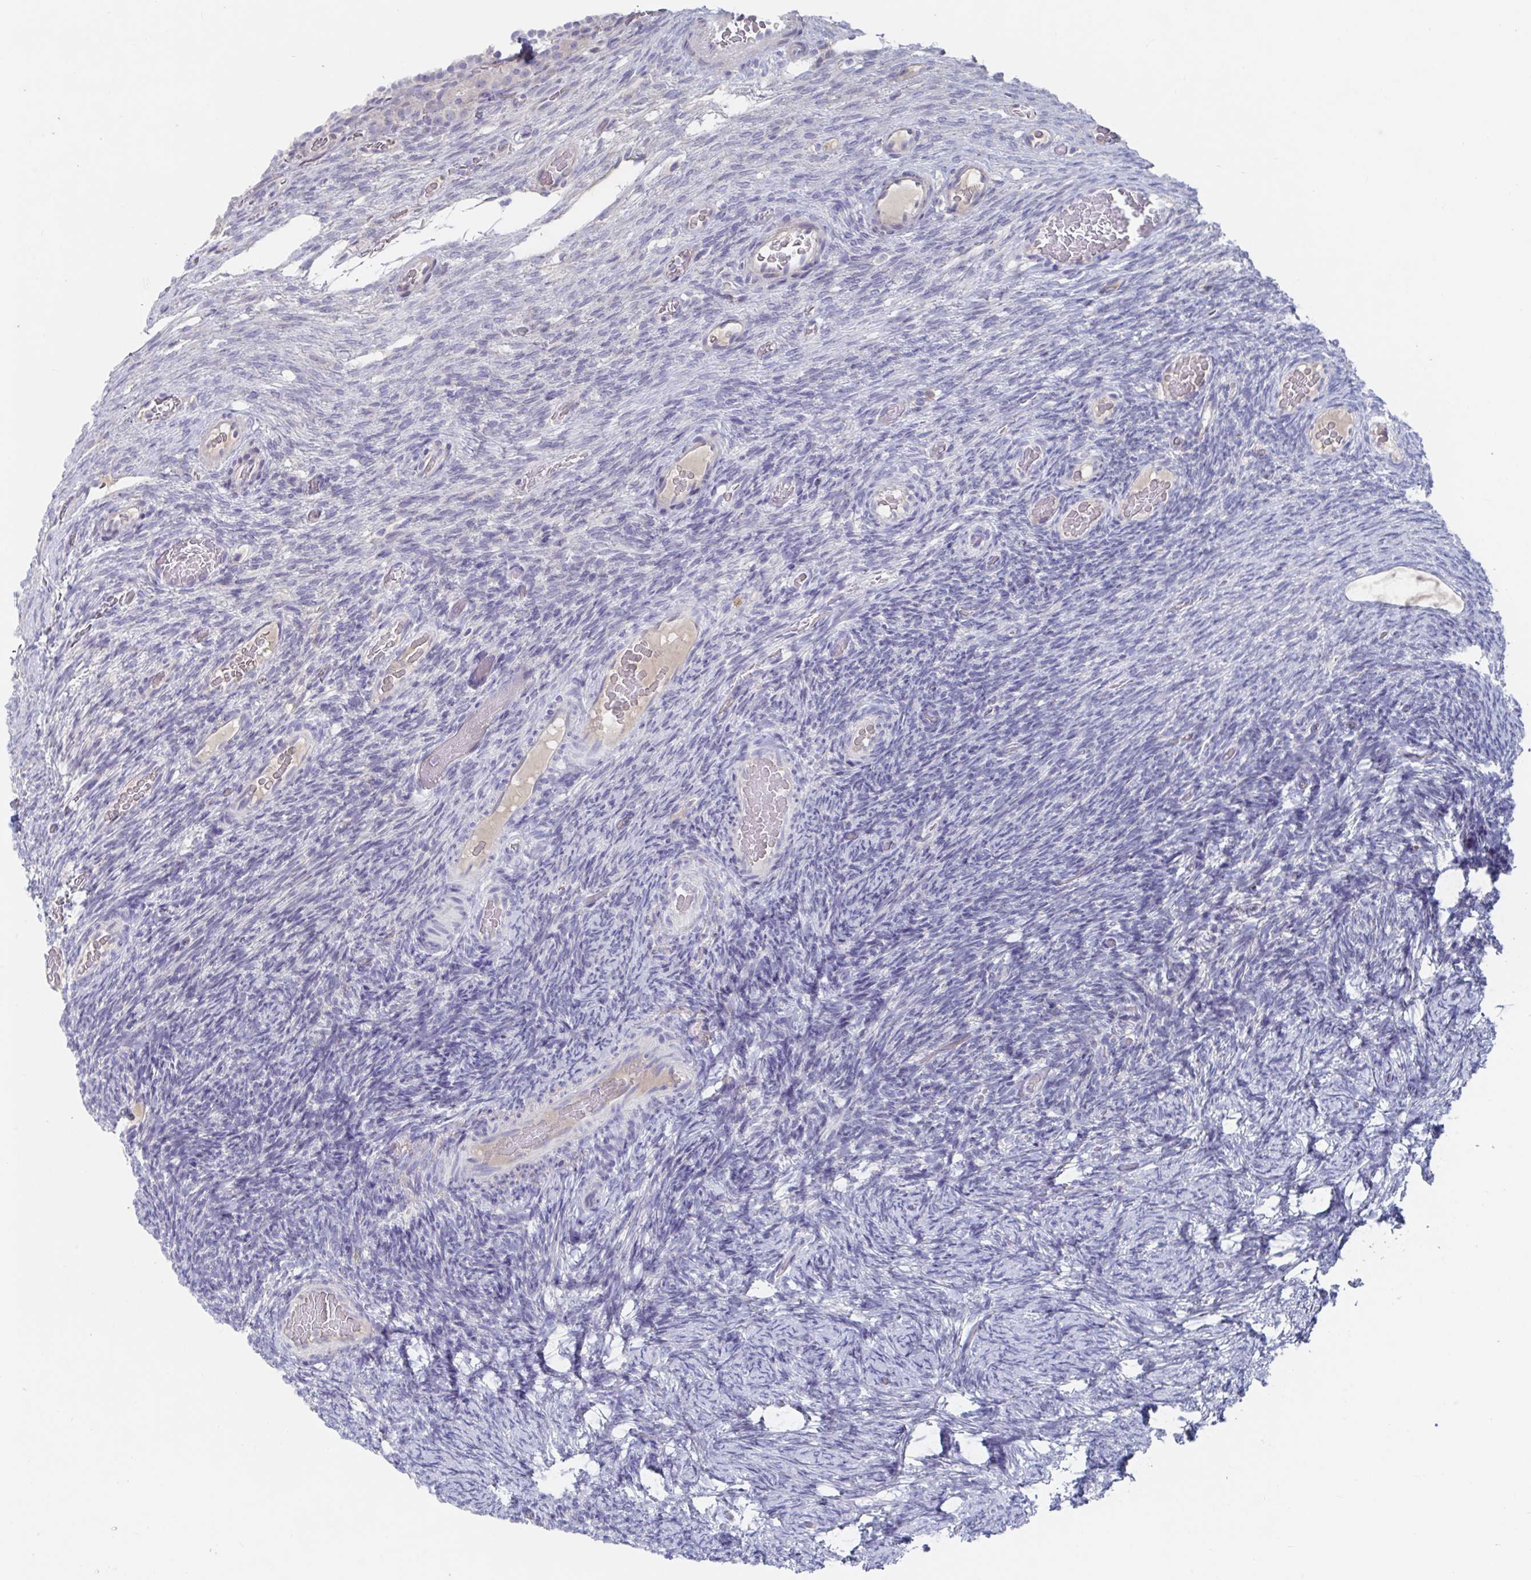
{"staining": {"intensity": "negative", "quantity": "none", "location": "none"}, "tissue": "ovary", "cell_type": "Follicle cells", "image_type": "normal", "snomed": [{"axis": "morphology", "description": "Normal tissue, NOS"}, {"axis": "topography", "description": "Ovary"}], "caption": "Immunohistochemistry (IHC) histopathology image of benign ovary stained for a protein (brown), which reveals no positivity in follicle cells. The staining was performed using DAB to visualize the protein expression in brown, while the nuclei were stained in blue with hematoxylin (Magnification: 20x).", "gene": "KCNK5", "patient": {"sex": "female", "age": 34}}